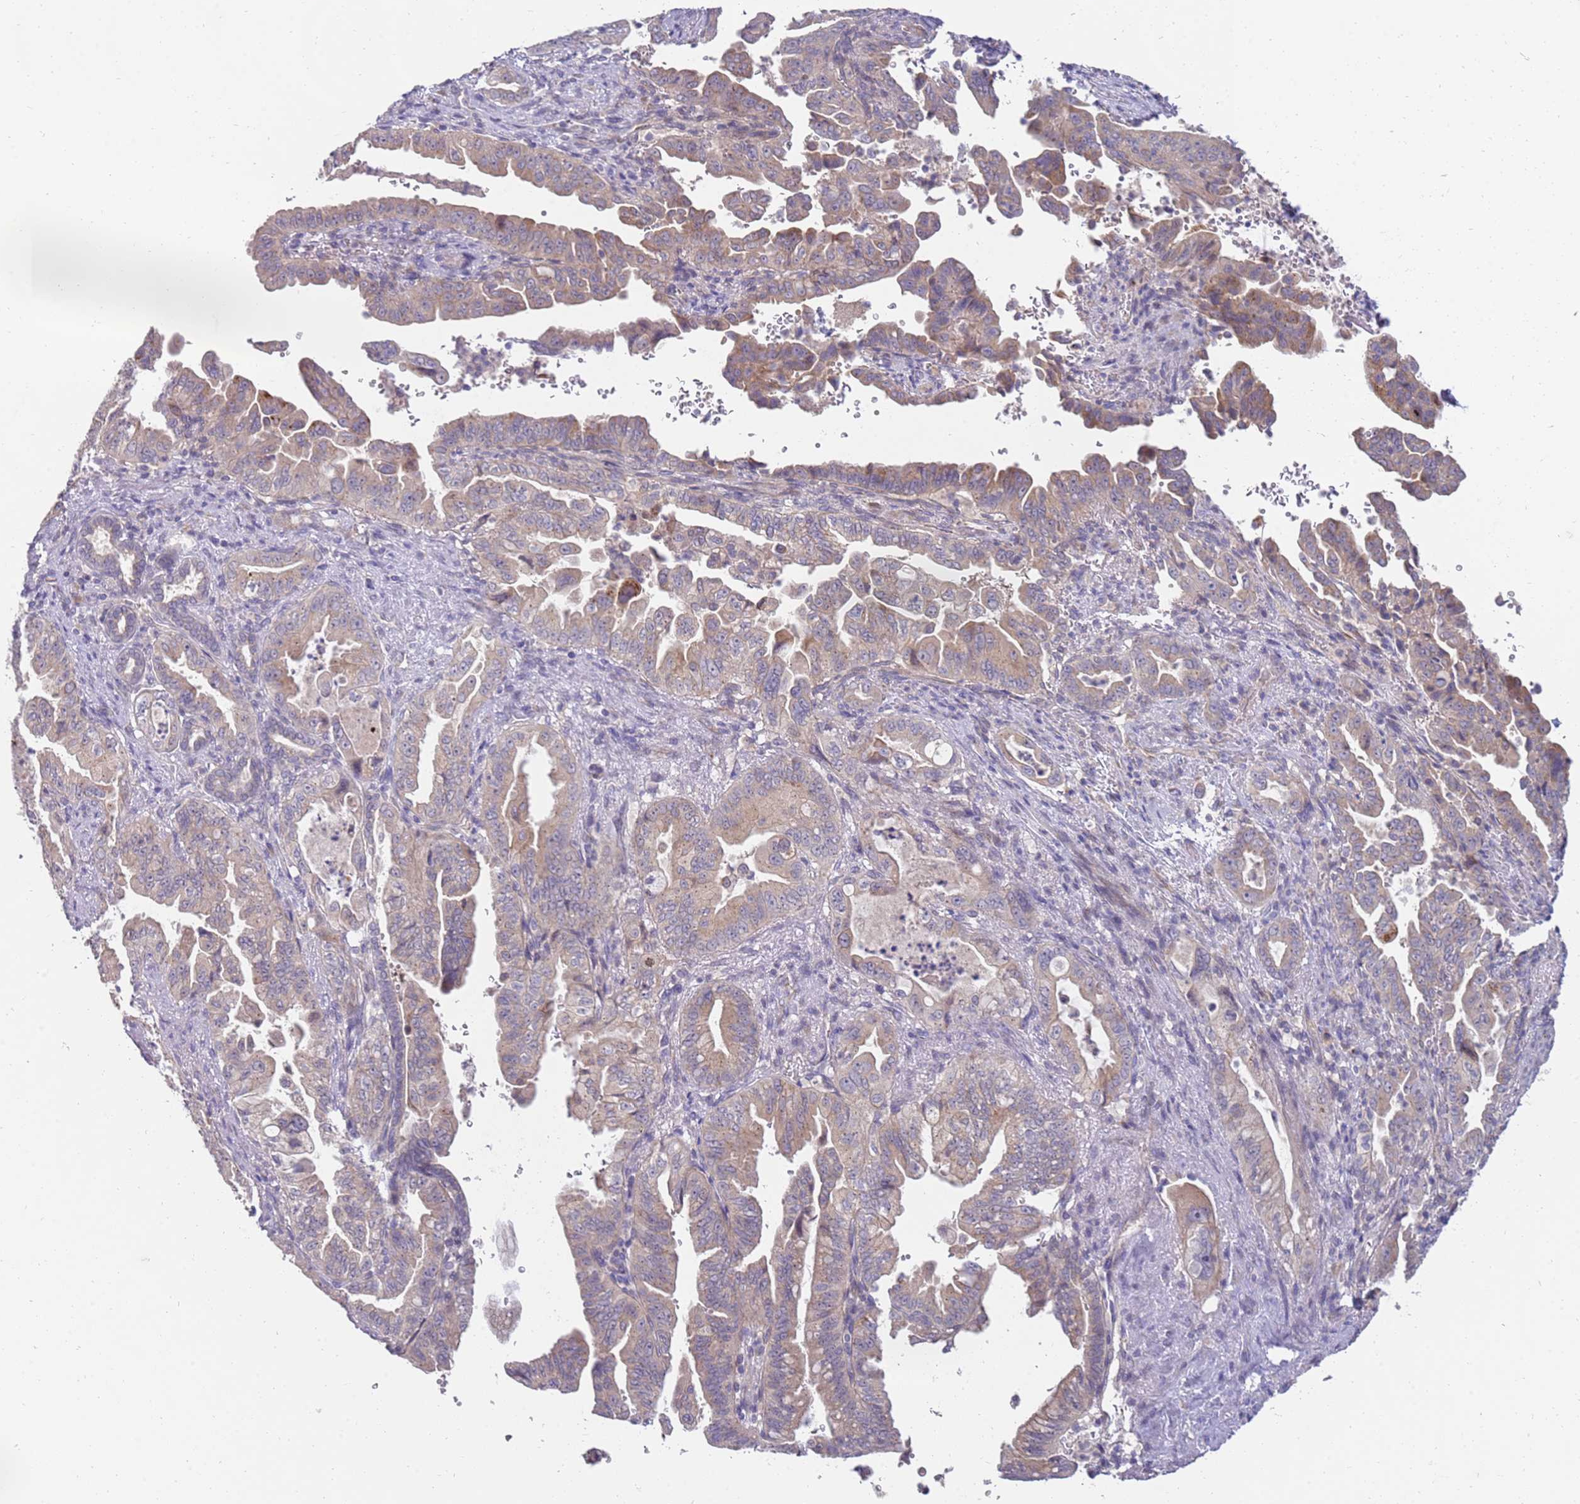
{"staining": {"intensity": "weak", "quantity": "25%-75%", "location": "cytoplasmic/membranous"}, "tissue": "pancreatic cancer", "cell_type": "Tumor cells", "image_type": "cancer", "snomed": [{"axis": "morphology", "description": "Adenocarcinoma, NOS"}, {"axis": "topography", "description": "Pancreas"}], "caption": "Adenocarcinoma (pancreatic) stained for a protein shows weak cytoplasmic/membranous positivity in tumor cells. Using DAB (brown) and hematoxylin (blue) stains, captured at high magnification using brightfield microscopy.", "gene": "NMUR2", "patient": {"sex": "male", "age": 70}}